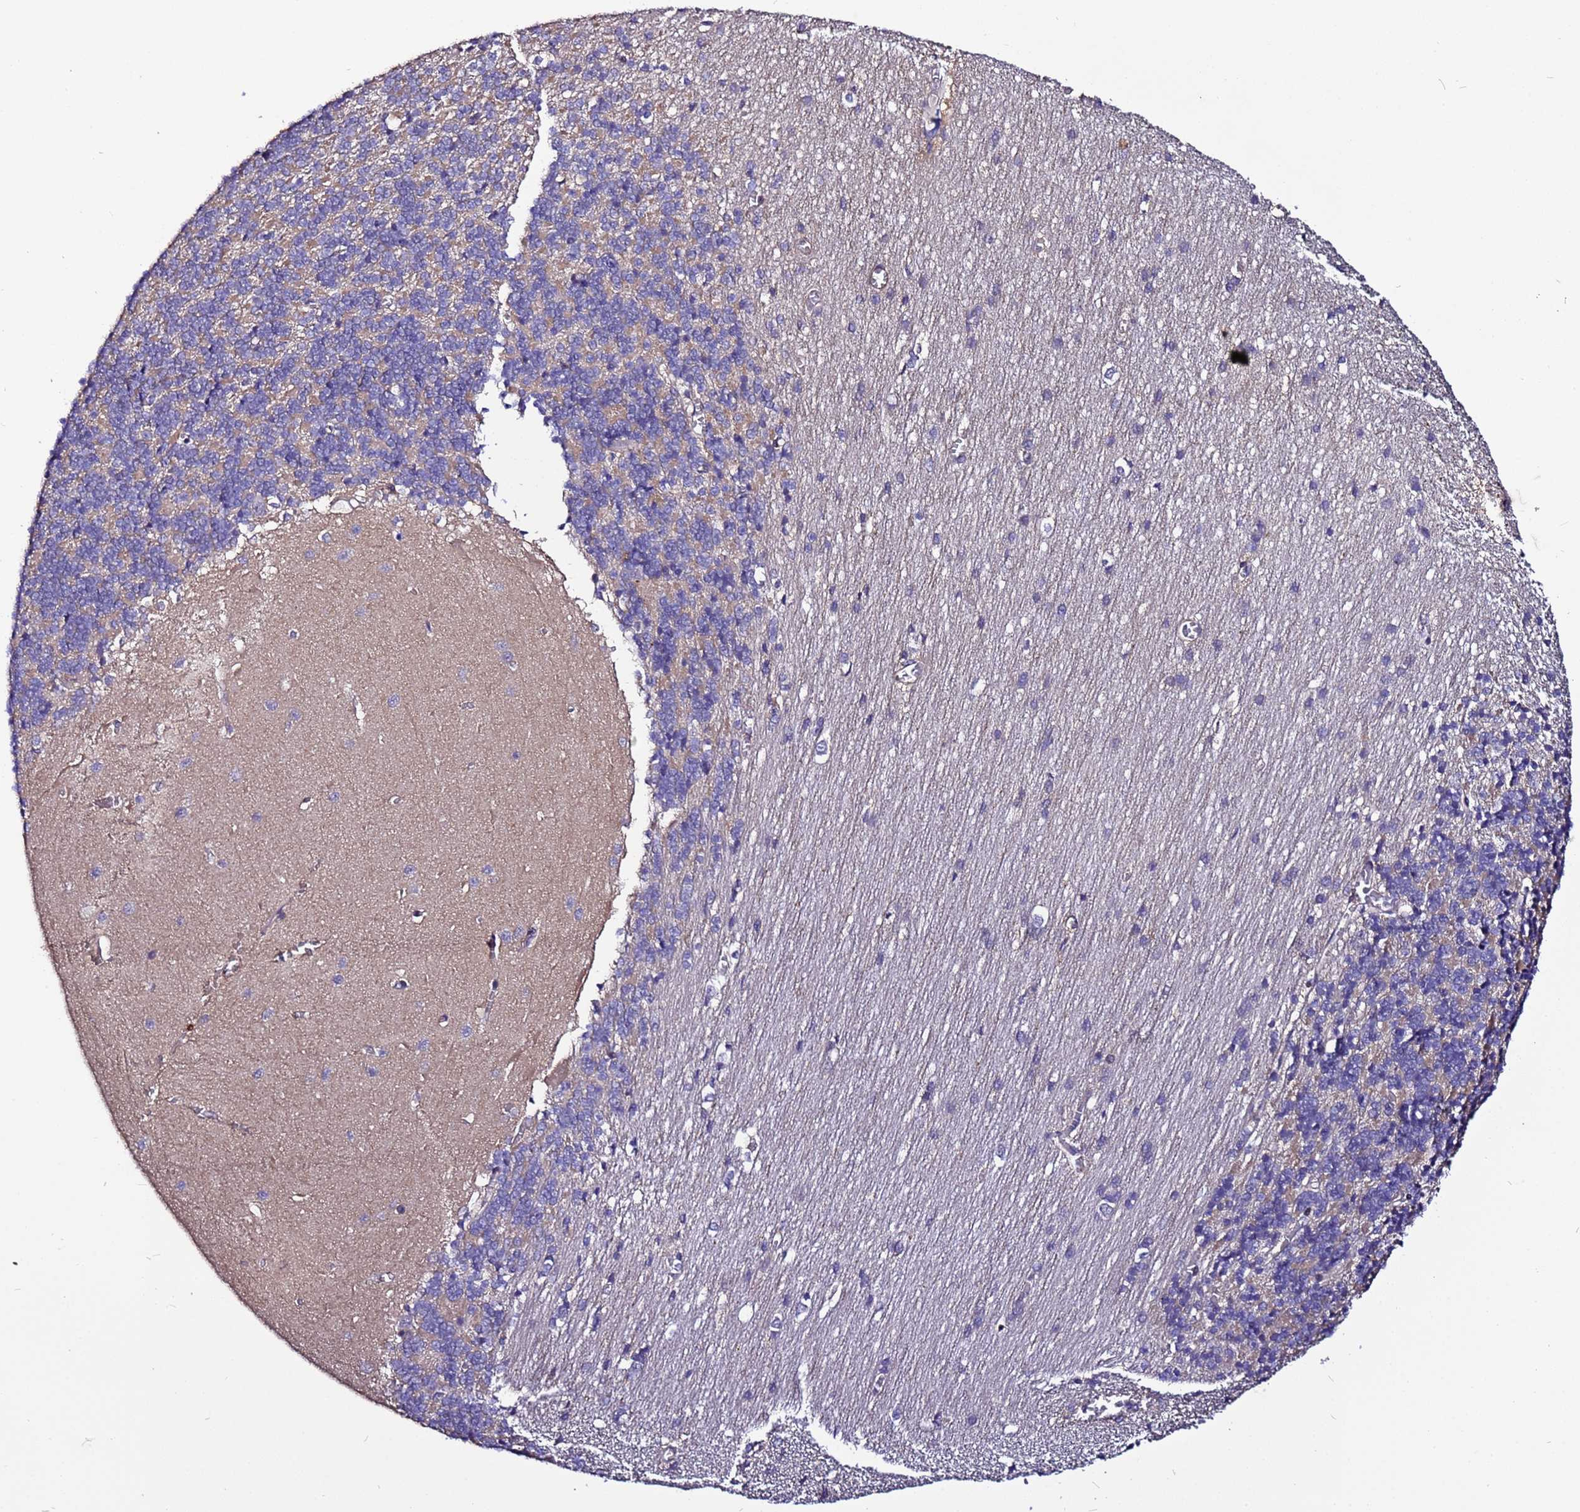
{"staining": {"intensity": "weak", "quantity": "25%-75%", "location": "cytoplasmic/membranous"}, "tissue": "cerebellum", "cell_type": "Cells in granular layer", "image_type": "normal", "snomed": [{"axis": "morphology", "description": "Normal tissue, NOS"}, {"axis": "topography", "description": "Cerebellum"}], "caption": "The photomicrograph reveals staining of unremarkable cerebellum, revealing weak cytoplasmic/membranous protein expression (brown color) within cells in granular layer.", "gene": "STK38L", "patient": {"sex": "male", "age": 37}}